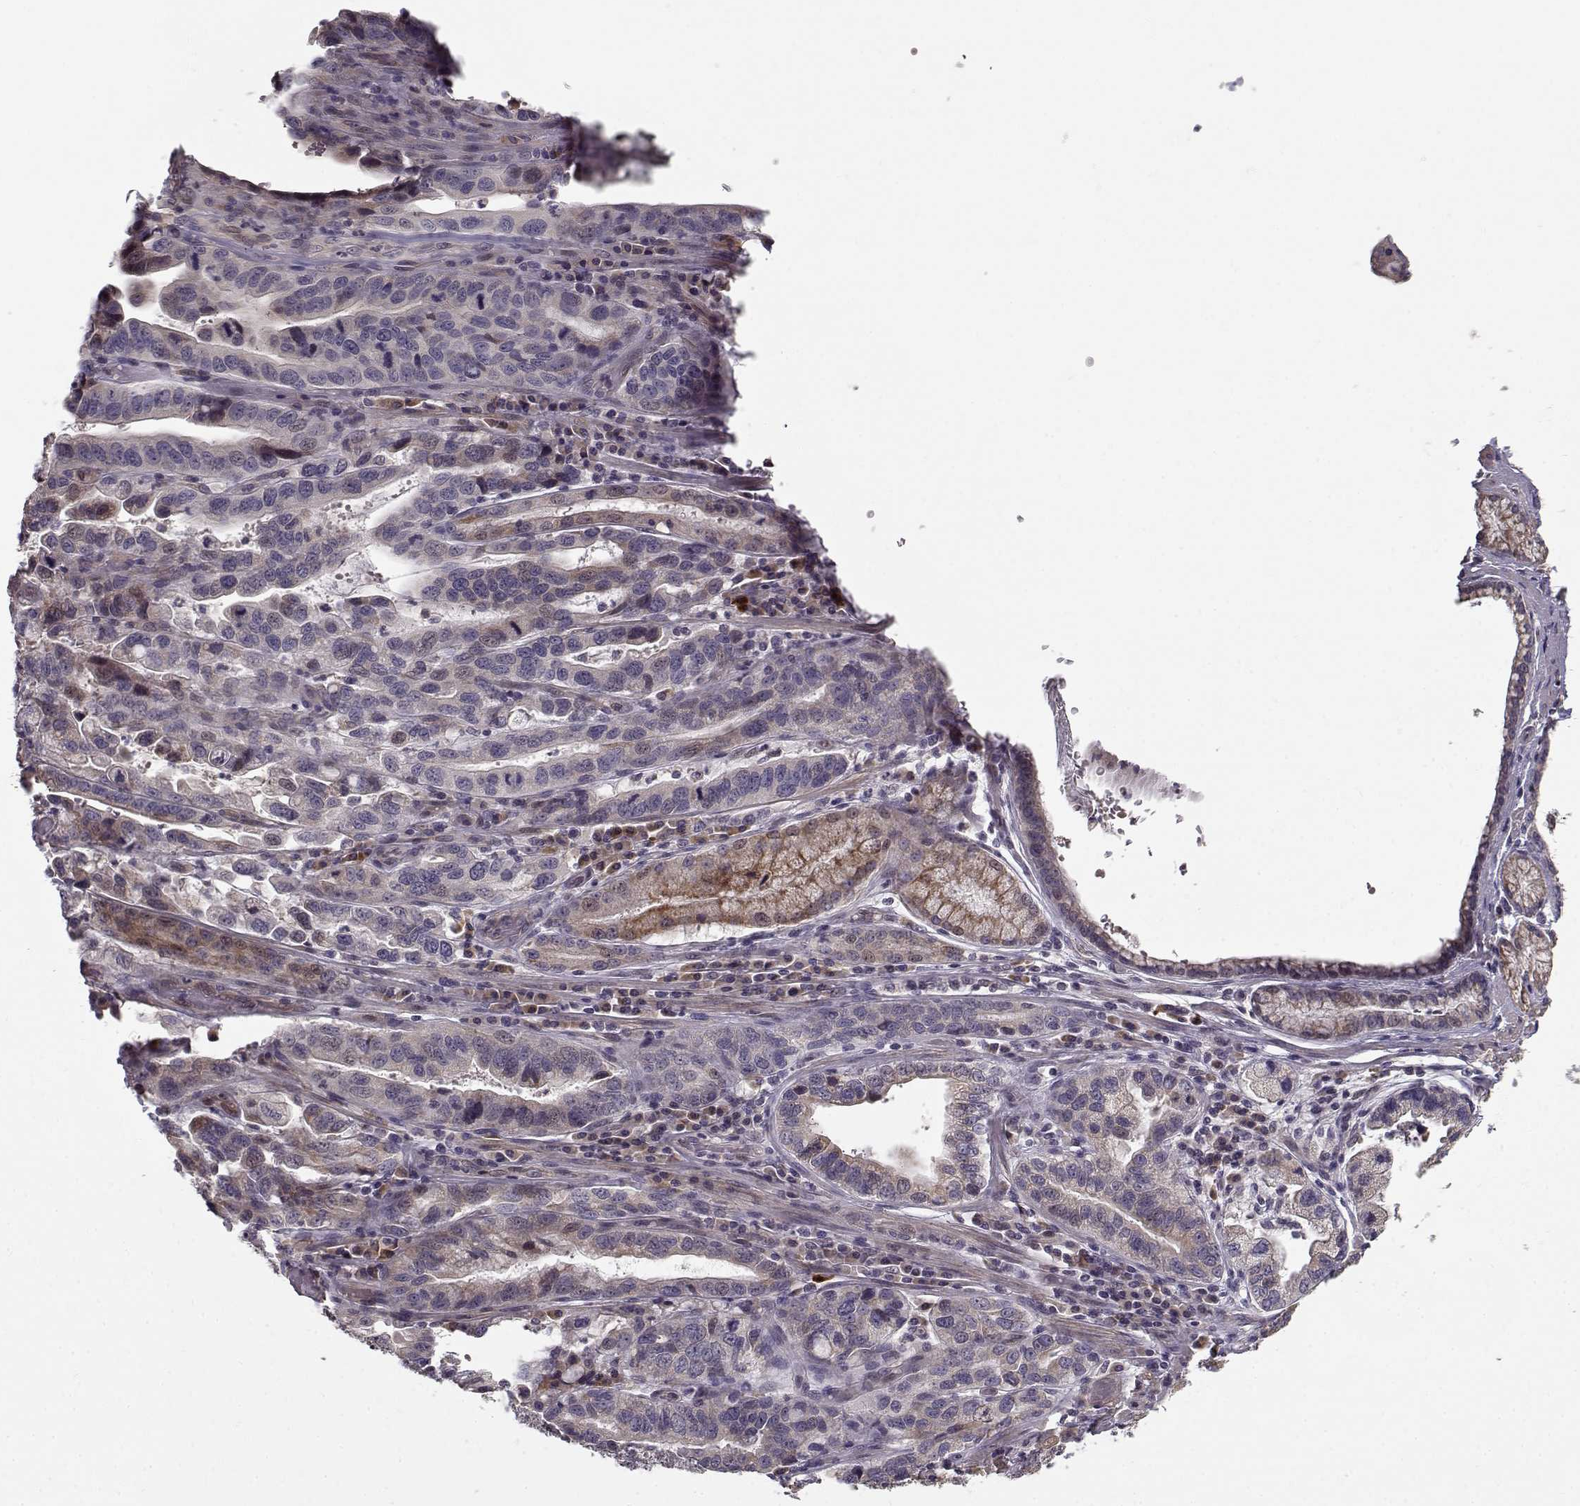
{"staining": {"intensity": "negative", "quantity": "none", "location": "none"}, "tissue": "stomach cancer", "cell_type": "Tumor cells", "image_type": "cancer", "snomed": [{"axis": "morphology", "description": "Adenocarcinoma, NOS"}, {"axis": "topography", "description": "Stomach, lower"}], "caption": "This is an immunohistochemistry (IHC) histopathology image of stomach adenocarcinoma. There is no expression in tumor cells.", "gene": "ENTPD8", "patient": {"sex": "female", "age": 76}}